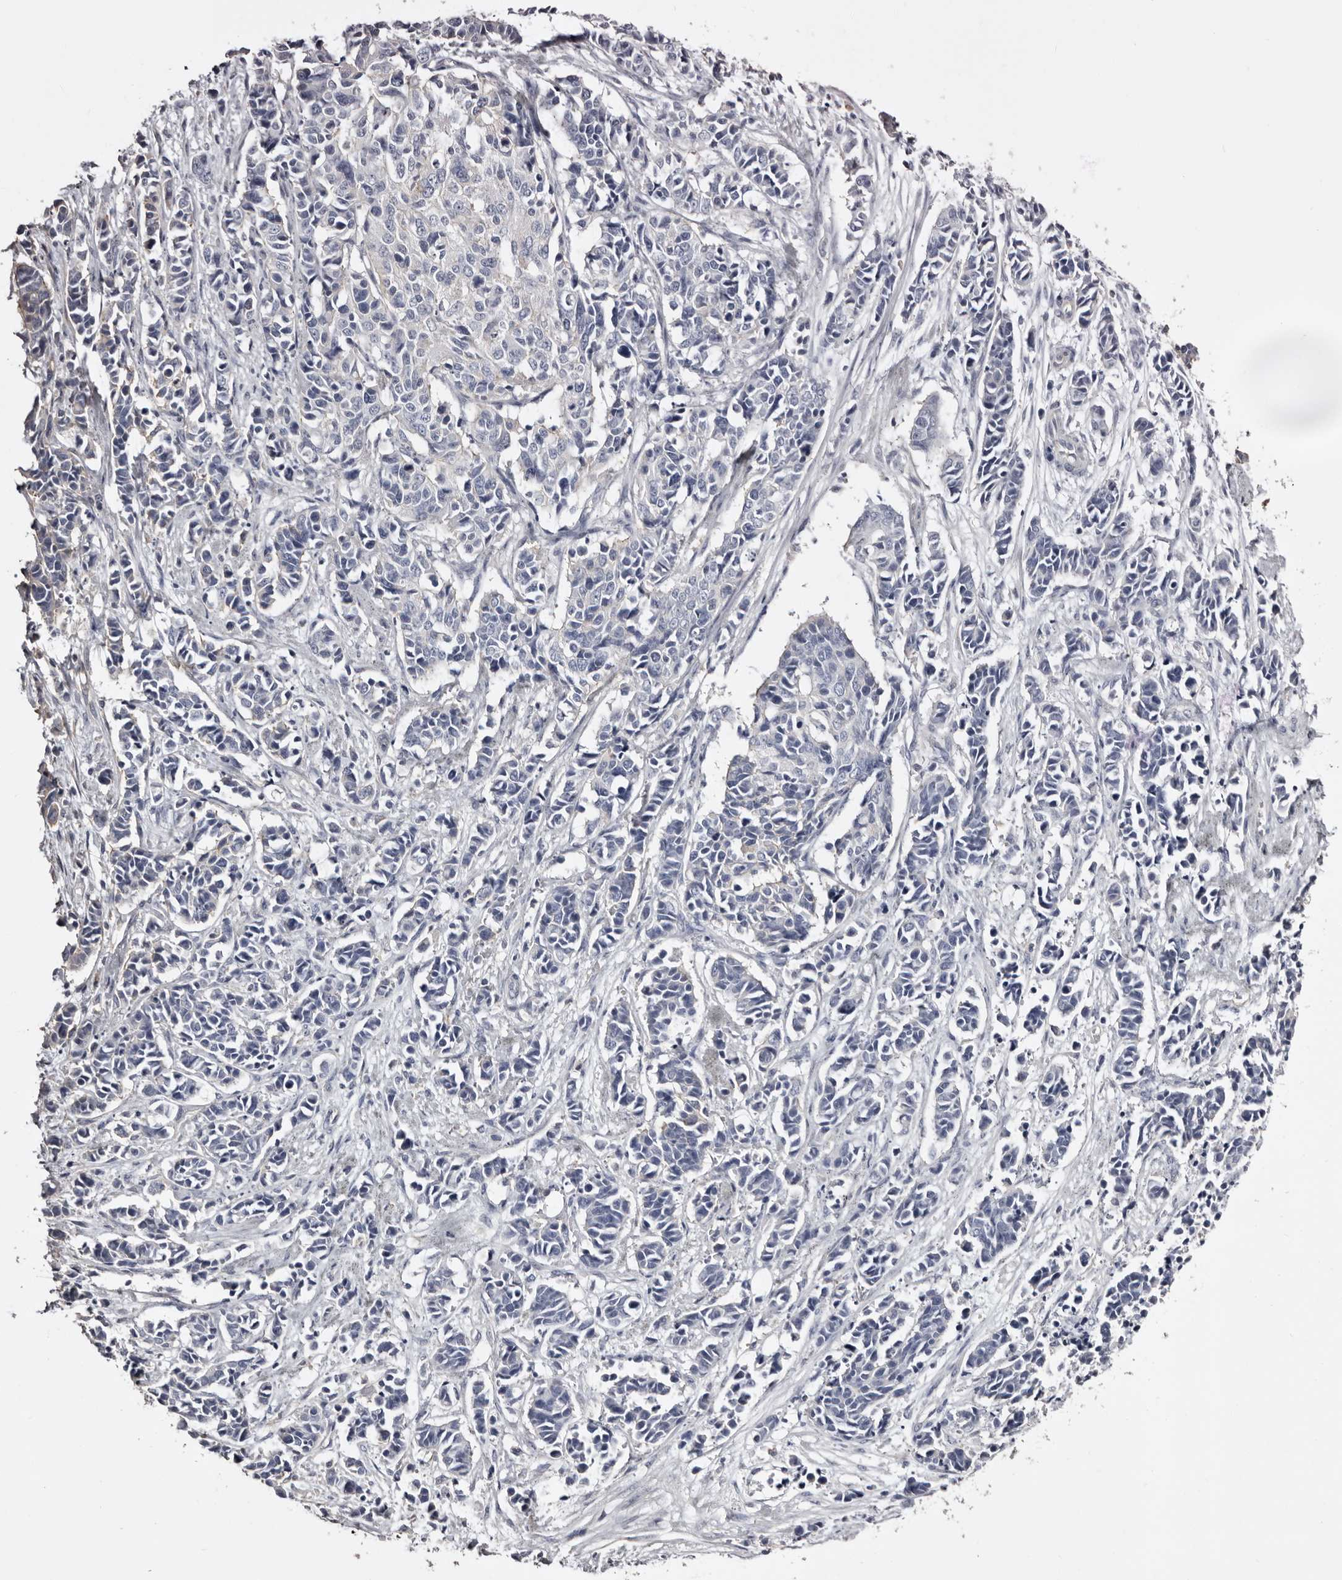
{"staining": {"intensity": "negative", "quantity": "none", "location": "none"}, "tissue": "cervical cancer", "cell_type": "Tumor cells", "image_type": "cancer", "snomed": [{"axis": "morphology", "description": "Normal tissue, NOS"}, {"axis": "morphology", "description": "Squamous cell carcinoma, NOS"}, {"axis": "topography", "description": "Cervix"}], "caption": "Squamous cell carcinoma (cervical) was stained to show a protein in brown. There is no significant positivity in tumor cells.", "gene": "LAD1", "patient": {"sex": "female", "age": 35}}